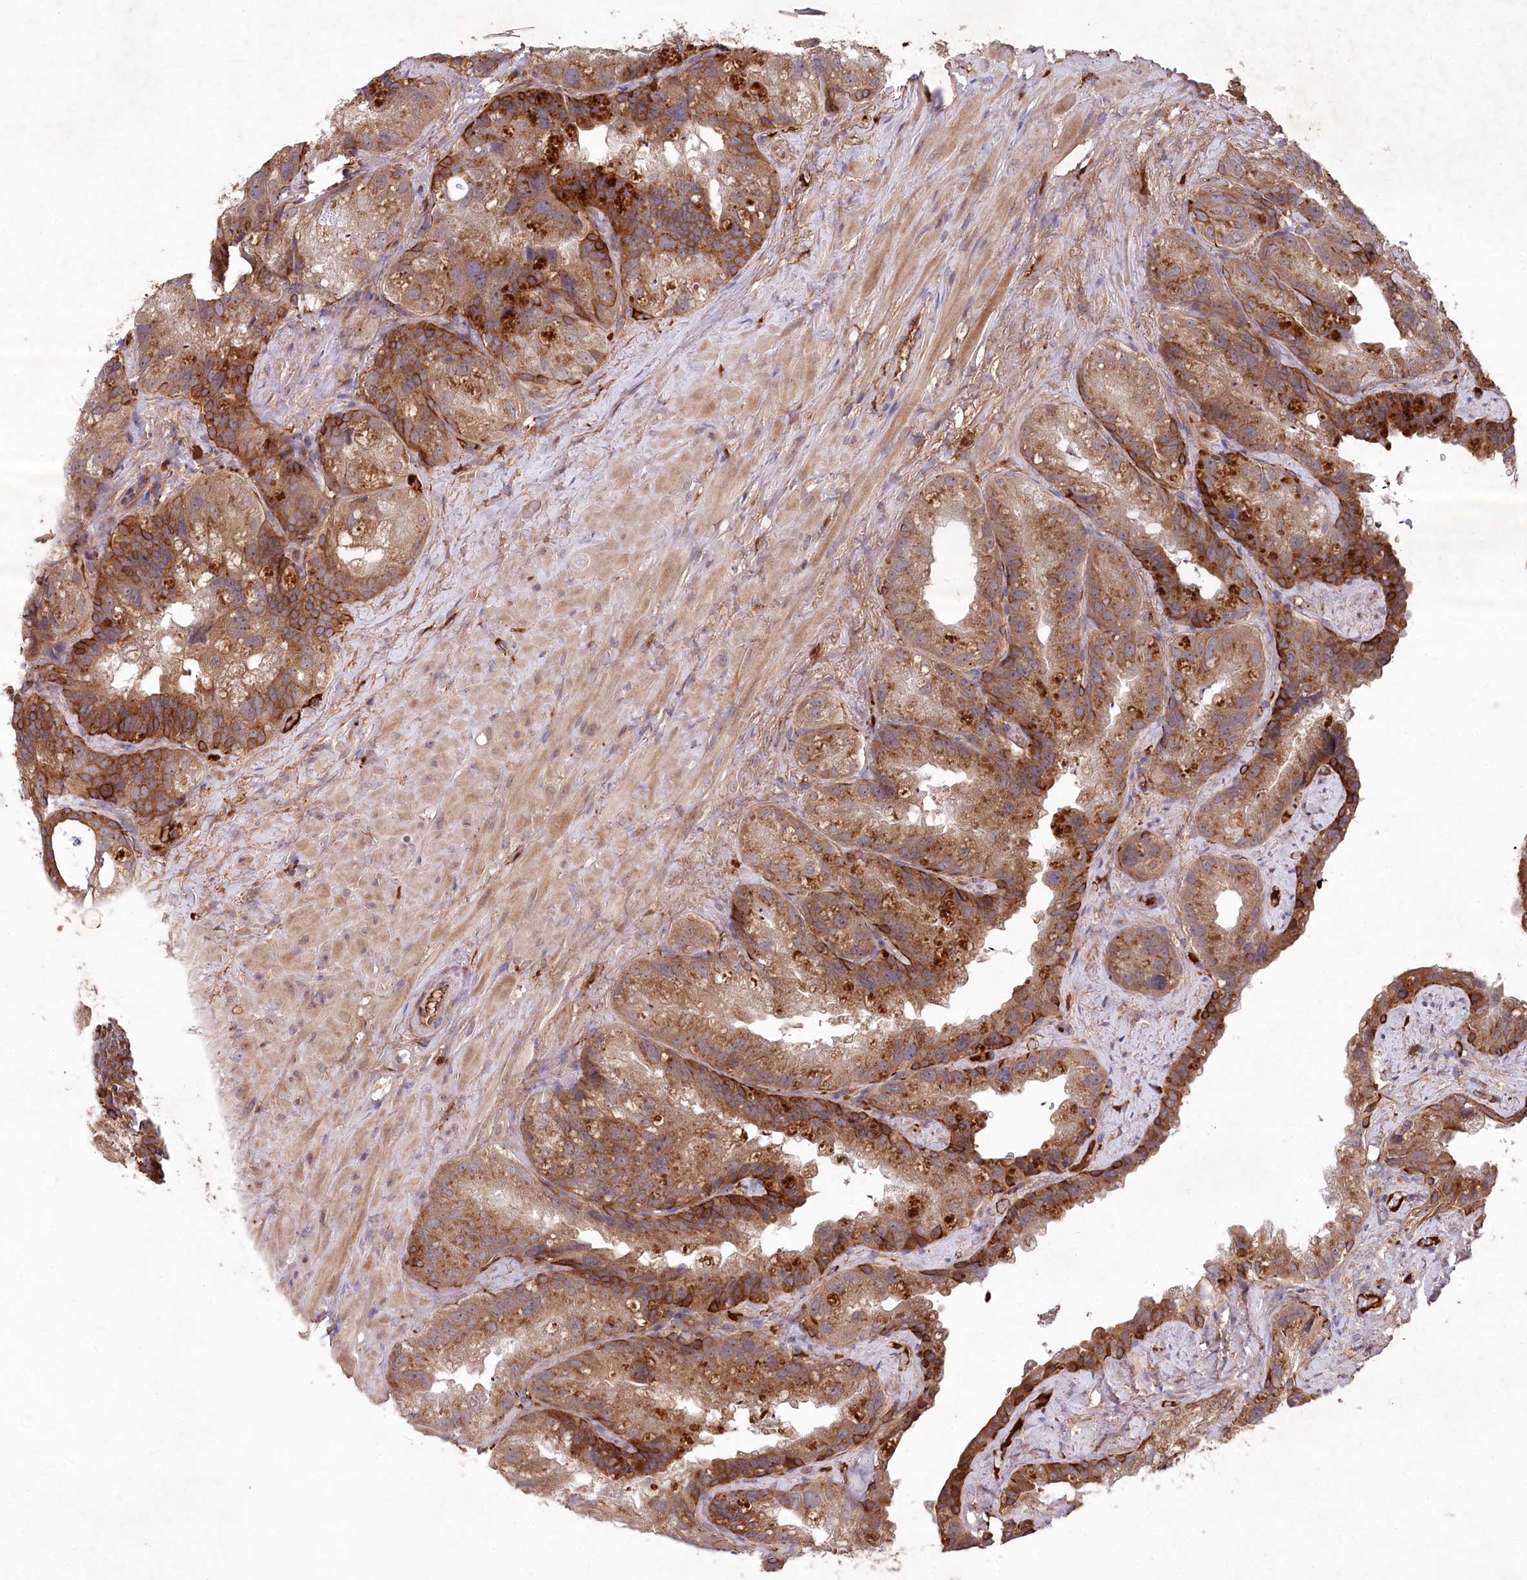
{"staining": {"intensity": "strong", "quantity": ">75%", "location": "cytoplasmic/membranous"}, "tissue": "prostate cancer", "cell_type": "Tumor cells", "image_type": "cancer", "snomed": [{"axis": "morphology", "description": "Normal tissue, NOS"}, {"axis": "morphology", "description": "Adenocarcinoma, Low grade"}, {"axis": "topography", "description": "Prostate"}], "caption": "A brown stain highlights strong cytoplasmic/membranous expression of a protein in prostate cancer (low-grade adenocarcinoma) tumor cells.", "gene": "PPP1R21", "patient": {"sex": "male", "age": 72}}